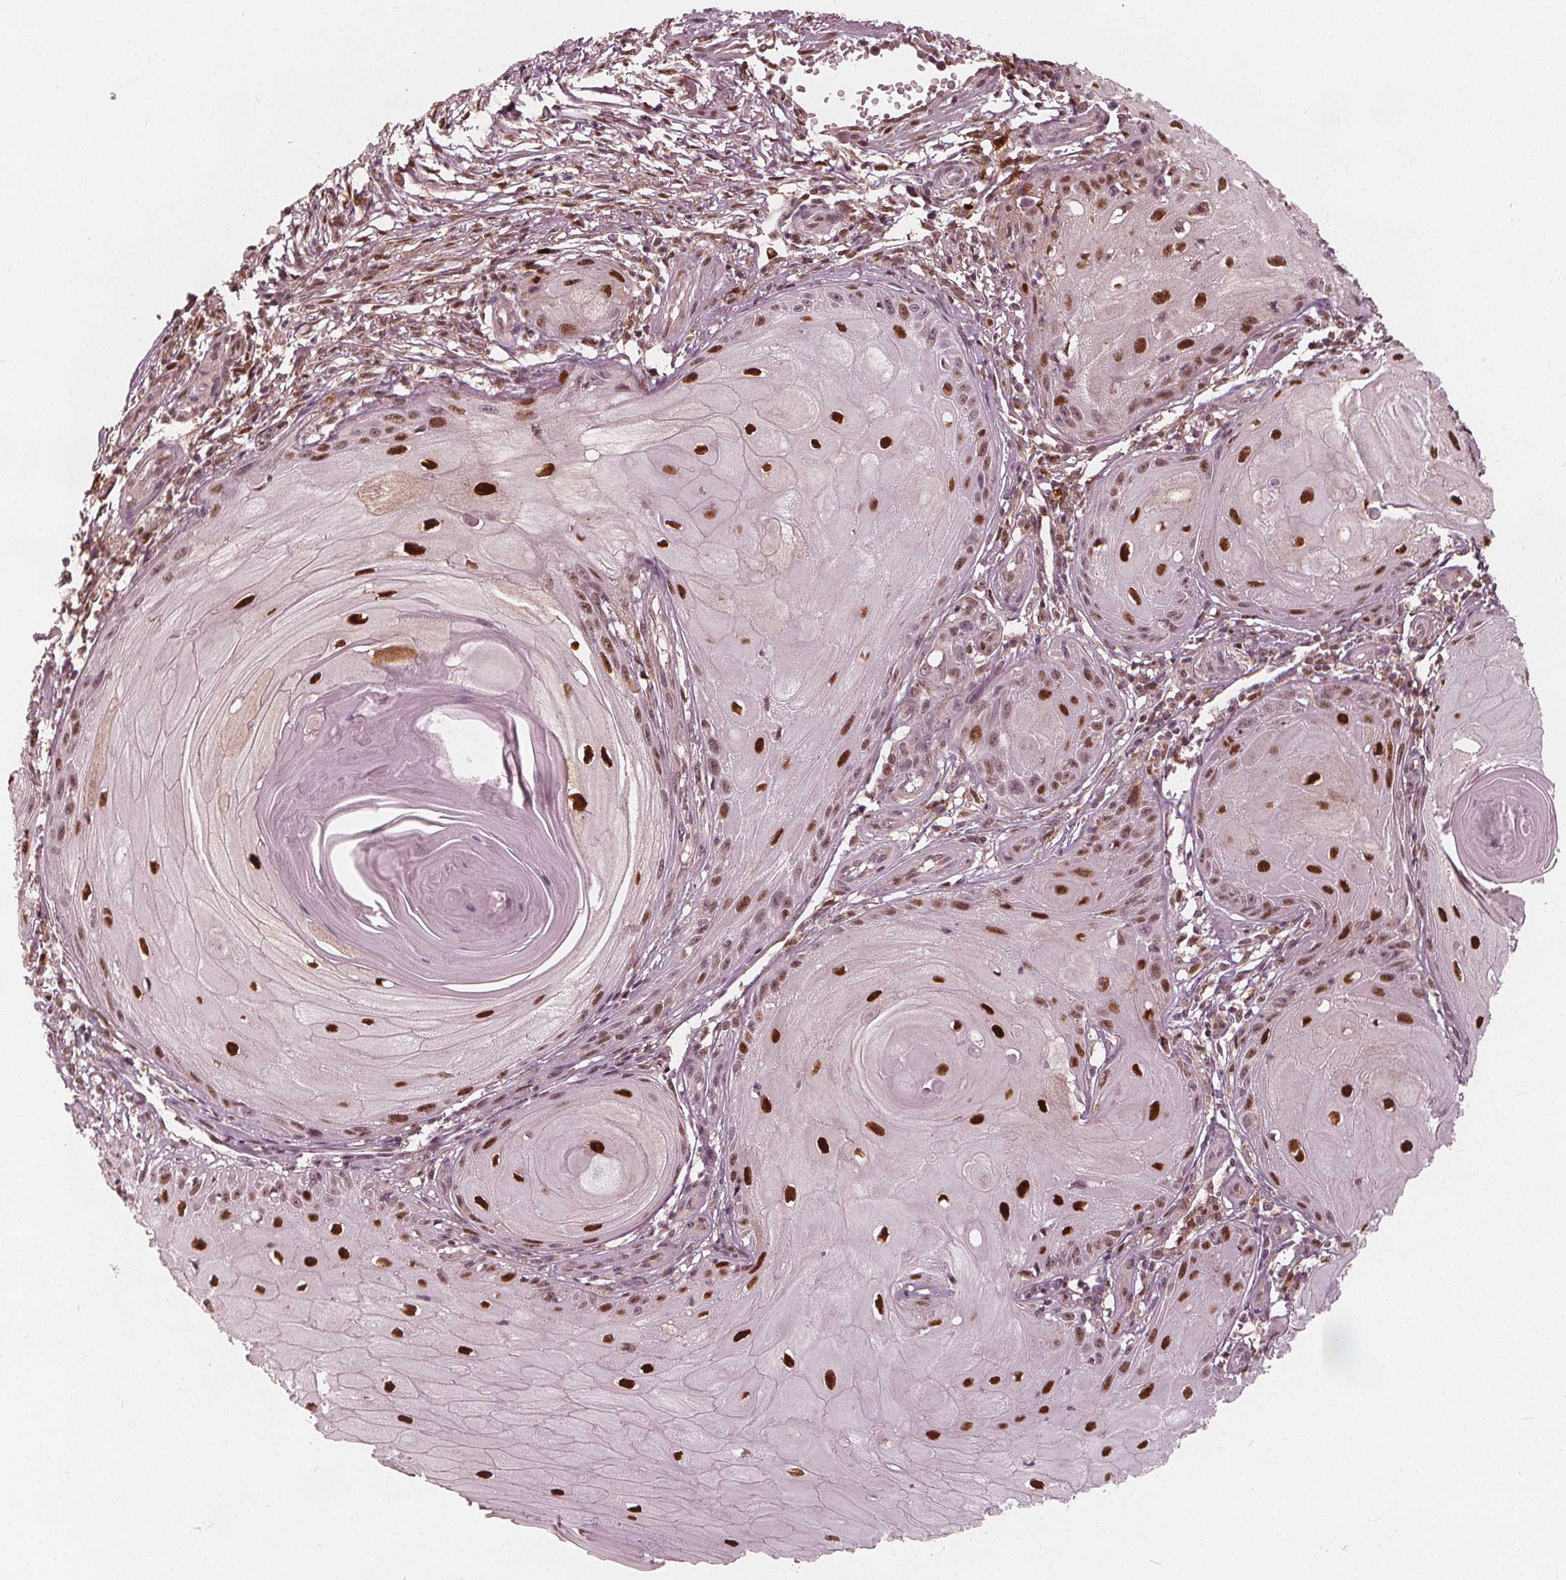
{"staining": {"intensity": "strong", "quantity": "25%-75%", "location": "nuclear"}, "tissue": "skin cancer", "cell_type": "Tumor cells", "image_type": "cancer", "snomed": [{"axis": "morphology", "description": "Squamous cell carcinoma, NOS"}, {"axis": "topography", "description": "Skin"}], "caption": "Protein staining of skin cancer (squamous cell carcinoma) tissue exhibits strong nuclear positivity in about 25%-75% of tumor cells.", "gene": "SQSTM1", "patient": {"sex": "female", "age": 77}}